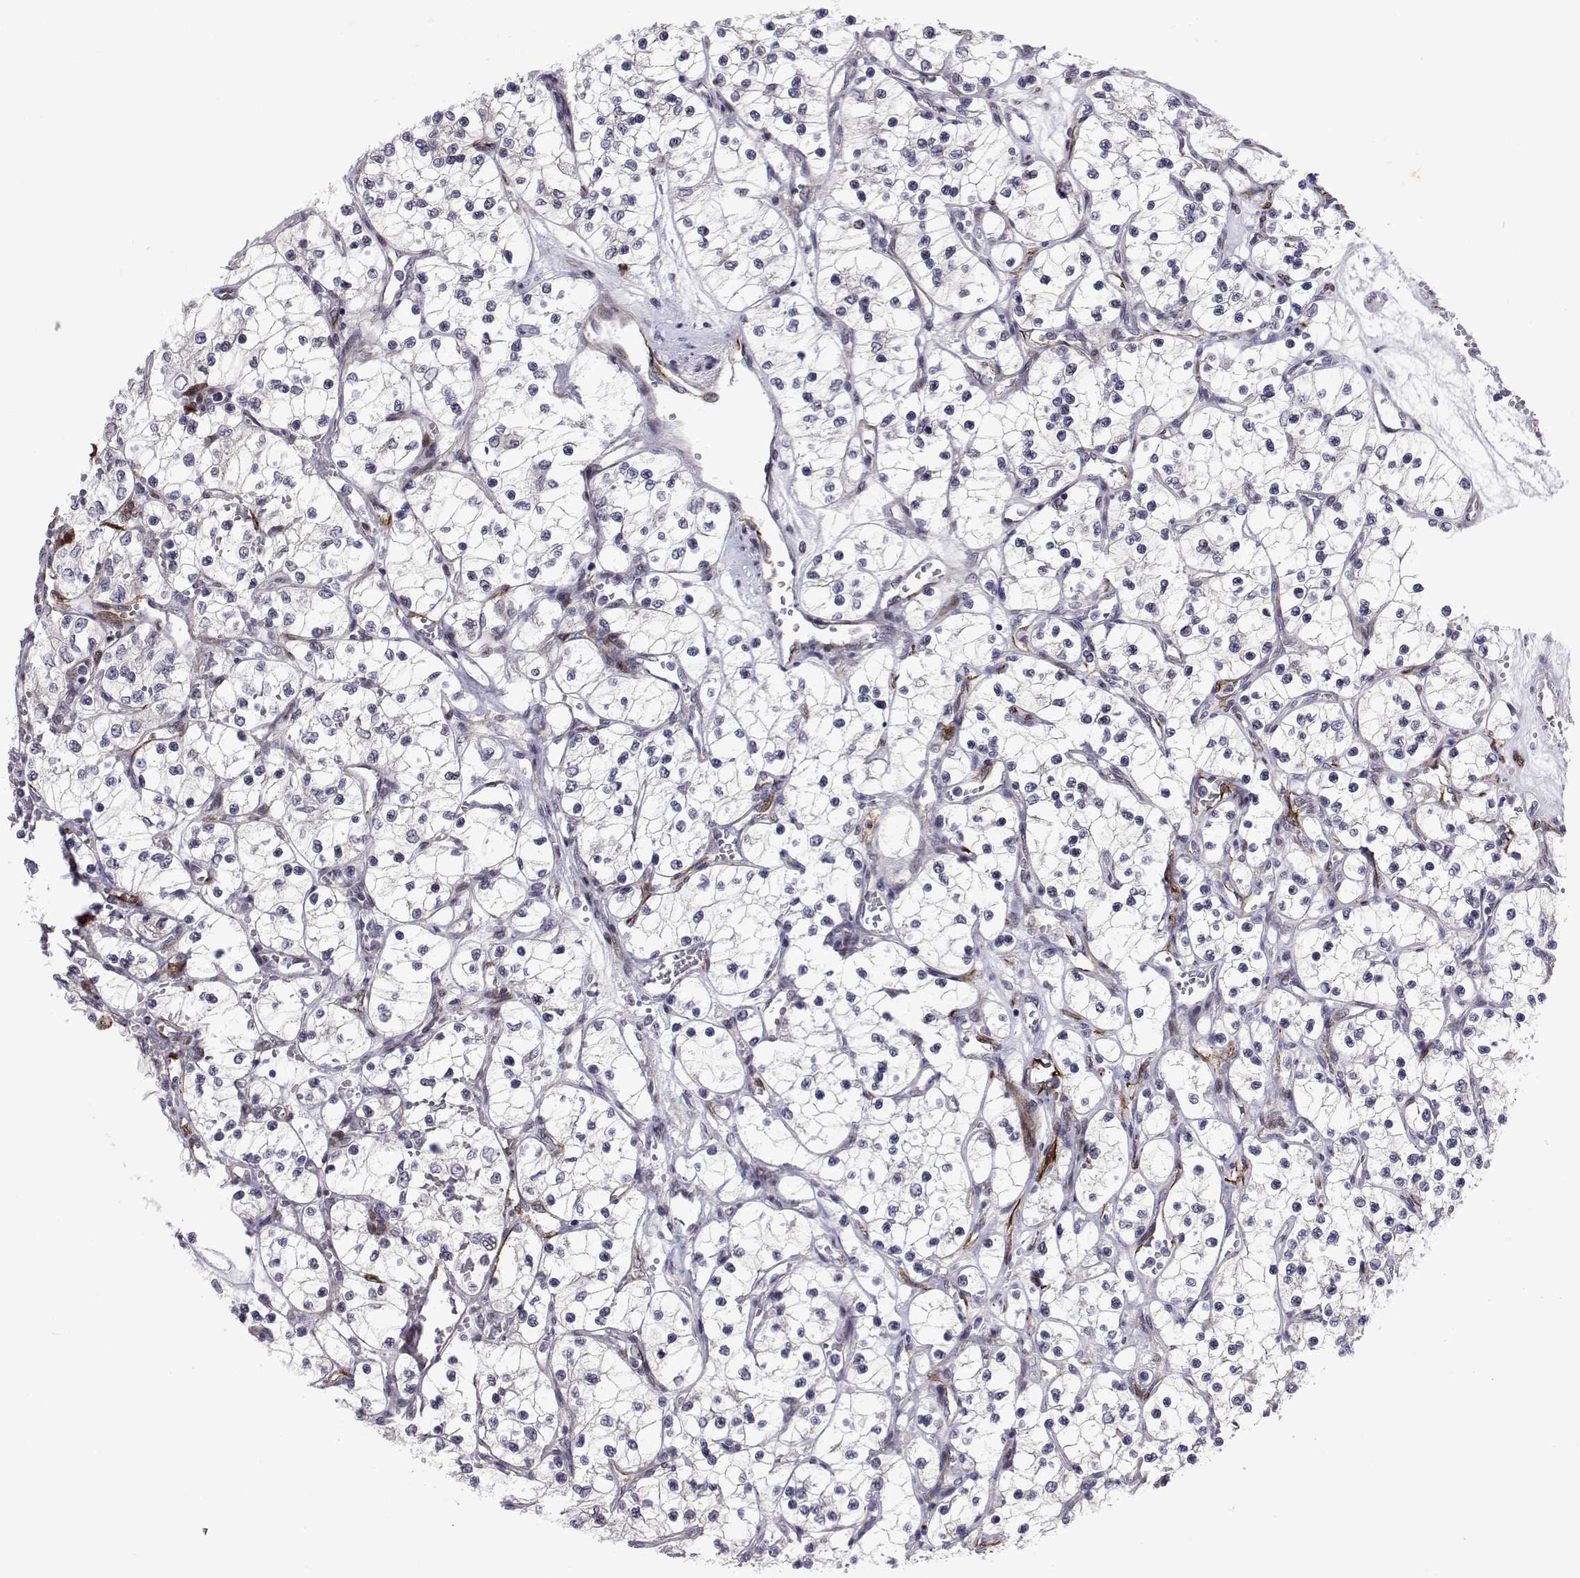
{"staining": {"intensity": "negative", "quantity": "none", "location": "none"}, "tissue": "renal cancer", "cell_type": "Tumor cells", "image_type": "cancer", "snomed": [{"axis": "morphology", "description": "Adenocarcinoma, NOS"}, {"axis": "topography", "description": "Kidney"}], "caption": "This is an IHC image of human renal cancer. There is no positivity in tumor cells.", "gene": "EFCAB3", "patient": {"sex": "female", "age": 69}}